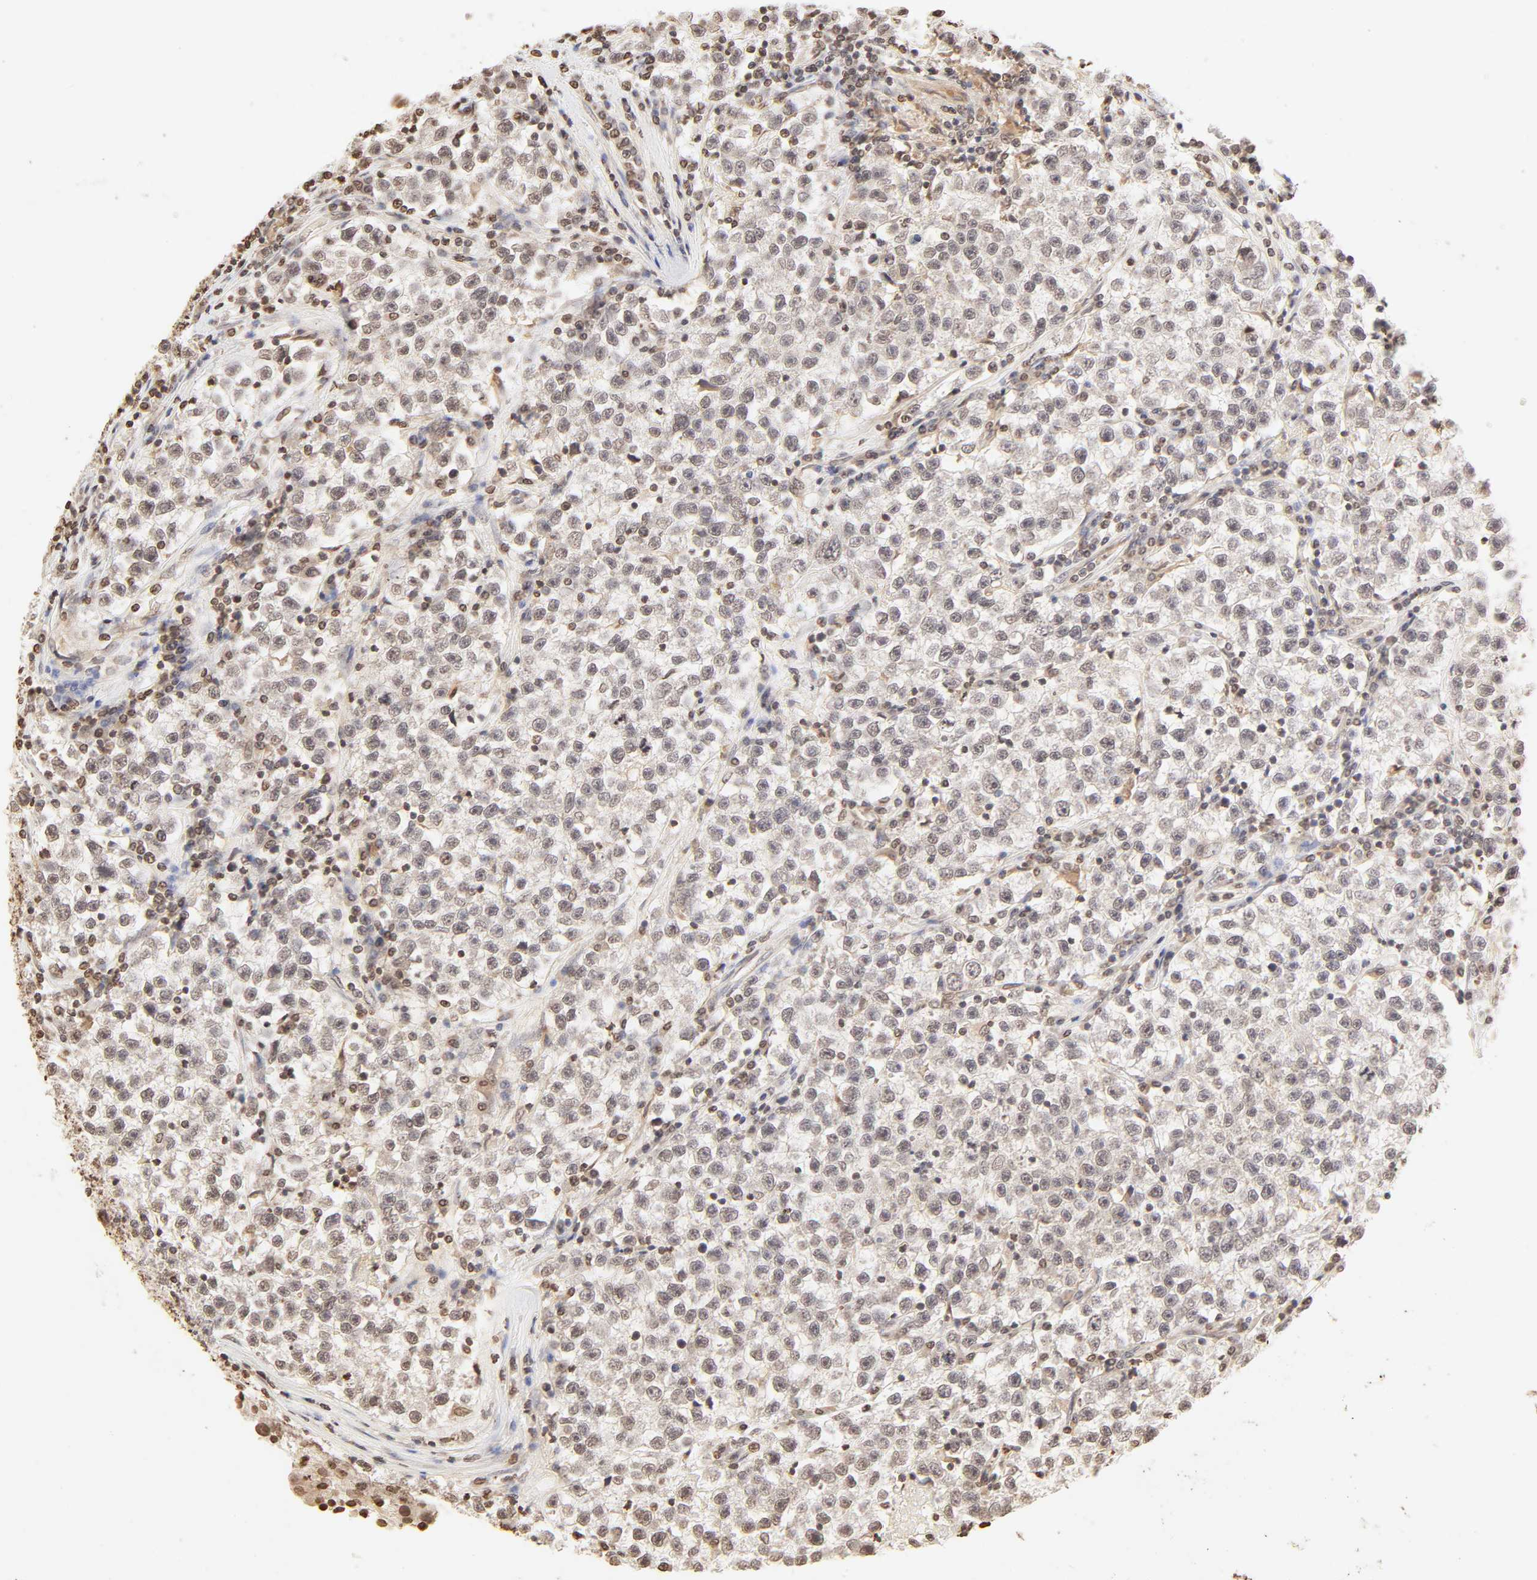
{"staining": {"intensity": "weak", "quantity": ">75%", "location": "cytoplasmic/membranous,nuclear"}, "tissue": "testis cancer", "cell_type": "Tumor cells", "image_type": "cancer", "snomed": [{"axis": "morphology", "description": "Seminoma, NOS"}, {"axis": "topography", "description": "Testis"}], "caption": "This histopathology image reveals immunohistochemistry staining of testis seminoma, with low weak cytoplasmic/membranous and nuclear staining in about >75% of tumor cells.", "gene": "TBL1X", "patient": {"sex": "male", "age": 22}}